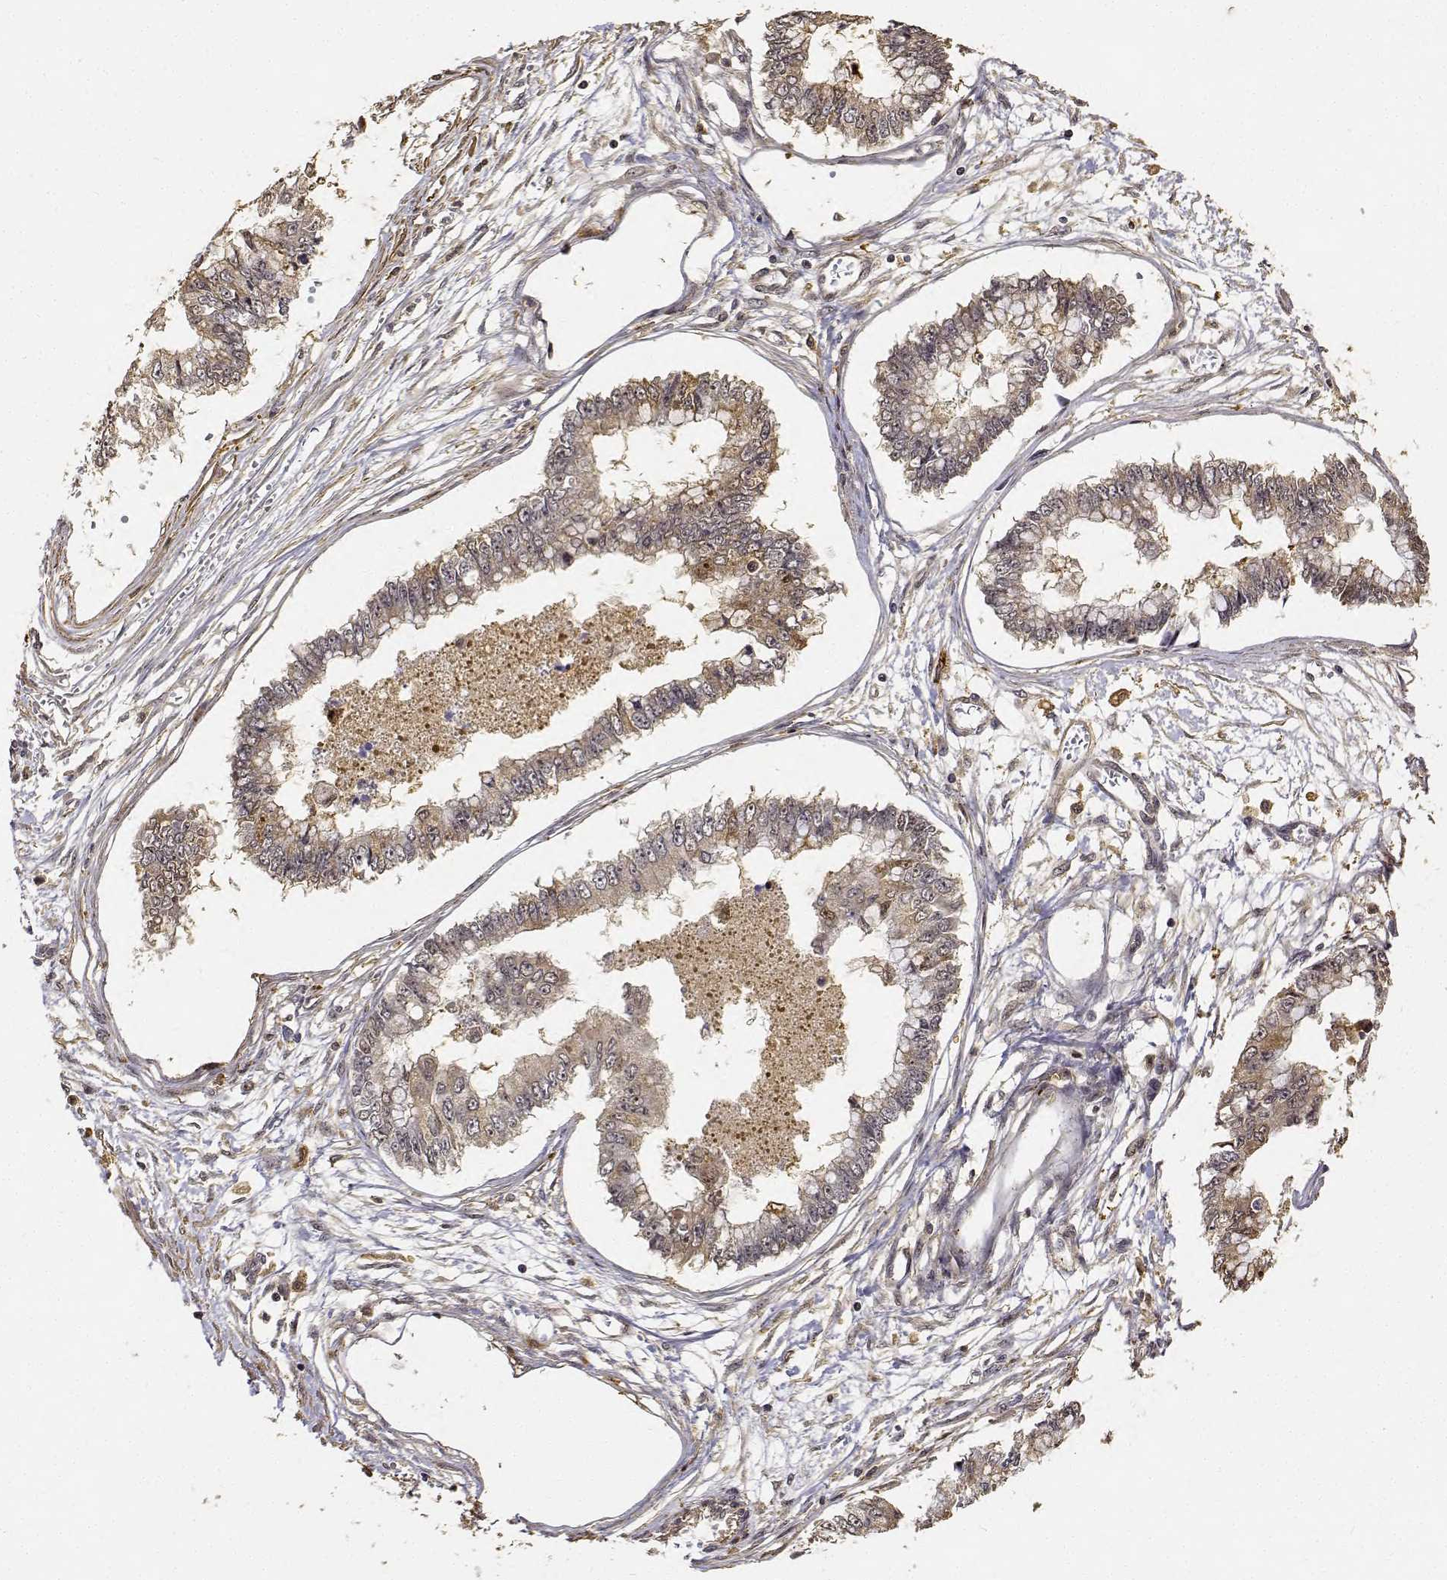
{"staining": {"intensity": "moderate", "quantity": ">75%", "location": "cytoplasmic/membranous,nuclear"}, "tissue": "ovarian cancer", "cell_type": "Tumor cells", "image_type": "cancer", "snomed": [{"axis": "morphology", "description": "Cystadenocarcinoma, mucinous, NOS"}, {"axis": "topography", "description": "Ovary"}], "caption": "Immunohistochemistry histopathology image of neoplastic tissue: ovarian cancer stained using IHC shows medium levels of moderate protein expression localized specifically in the cytoplasmic/membranous and nuclear of tumor cells, appearing as a cytoplasmic/membranous and nuclear brown color.", "gene": "PCID2", "patient": {"sex": "female", "age": 72}}